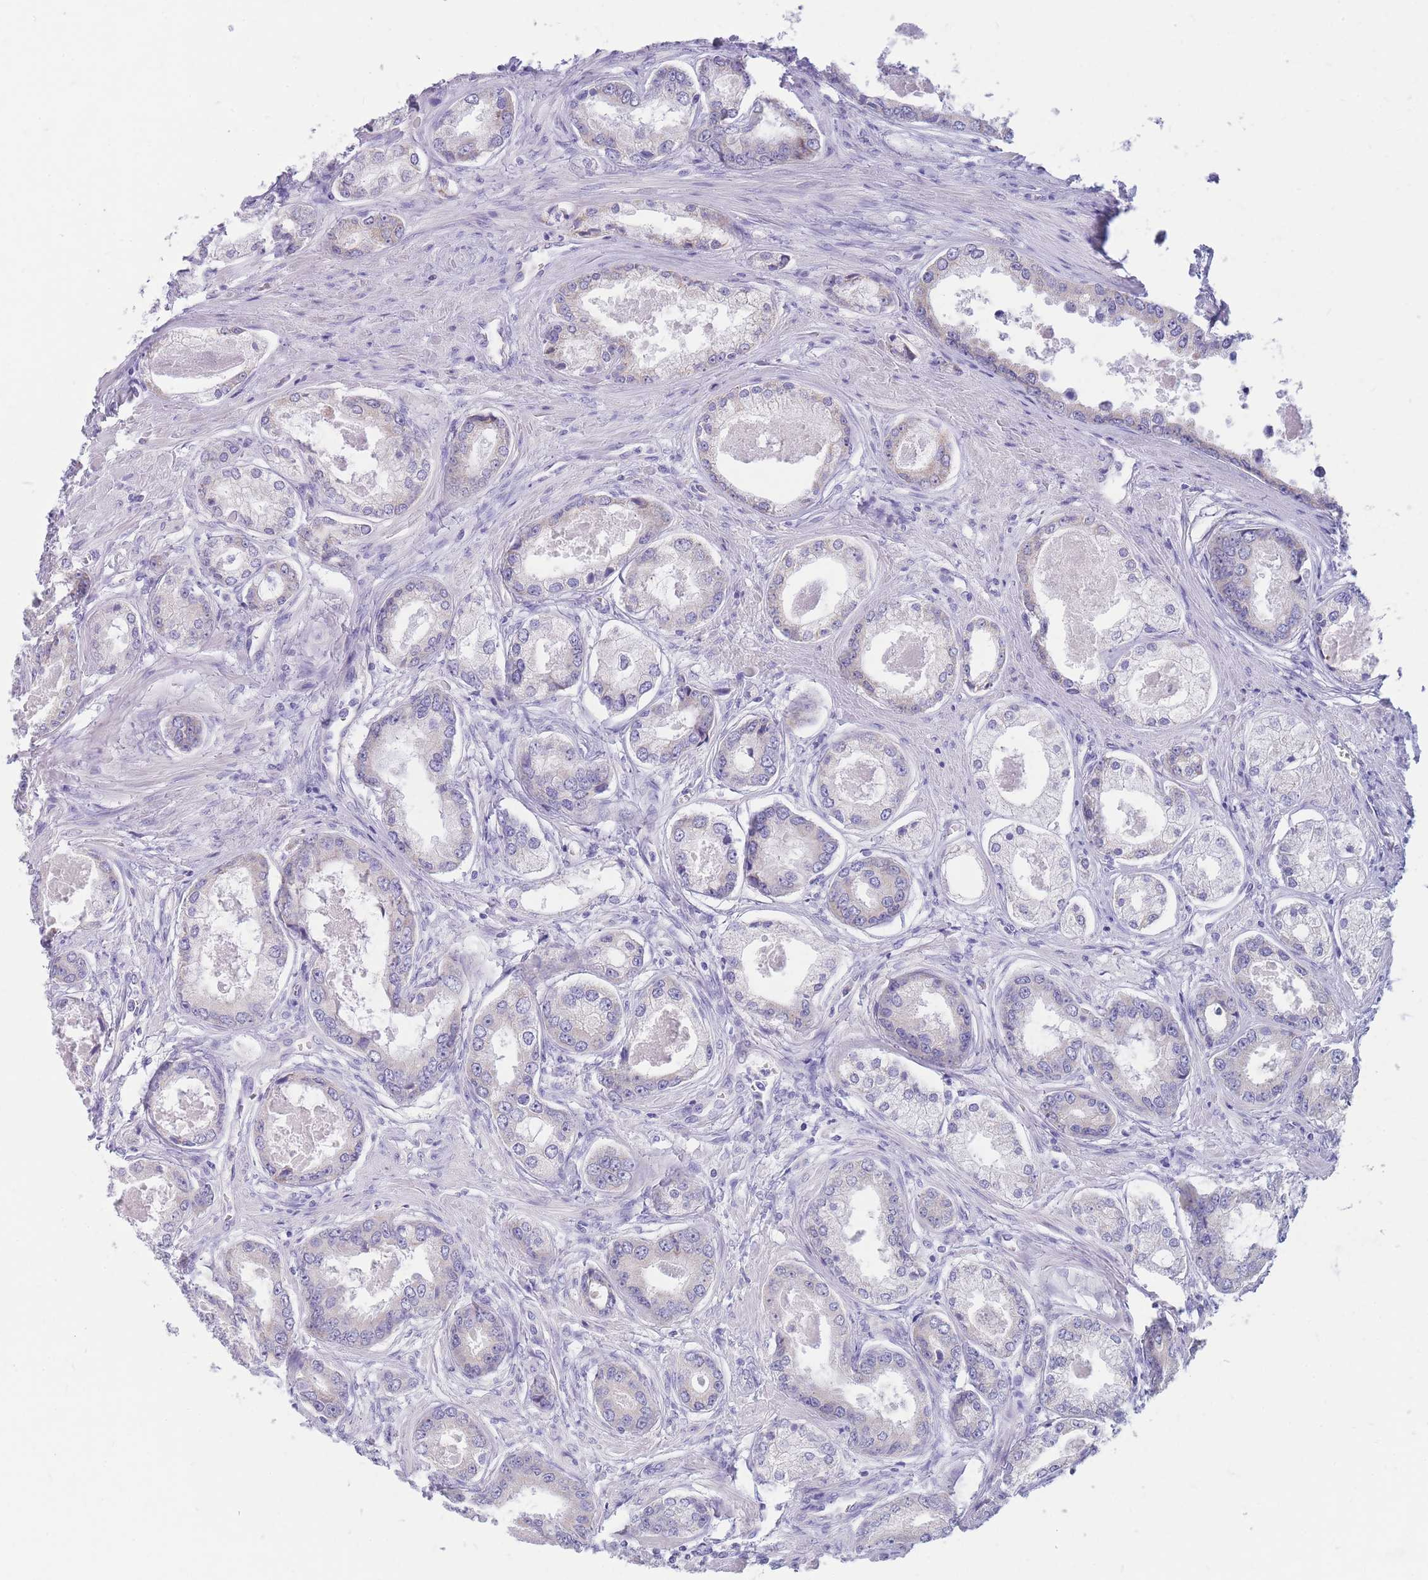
{"staining": {"intensity": "negative", "quantity": "none", "location": "none"}, "tissue": "prostate cancer", "cell_type": "Tumor cells", "image_type": "cancer", "snomed": [{"axis": "morphology", "description": "Adenocarcinoma, Low grade"}, {"axis": "topography", "description": "Prostate"}], "caption": "This histopathology image is of prostate low-grade adenocarcinoma stained with immunohistochemistry (IHC) to label a protein in brown with the nuclei are counter-stained blue. There is no expression in tumor cells. Brightfield microscopy of immunohistochemistry (IHC) stained with DAB (3,3'-diaminobenzidine) (brown) and hematoxylin (blue), captured at high magnification.", "gene": "DHRS11", "patient": {"sex": "male", "age": 68}}